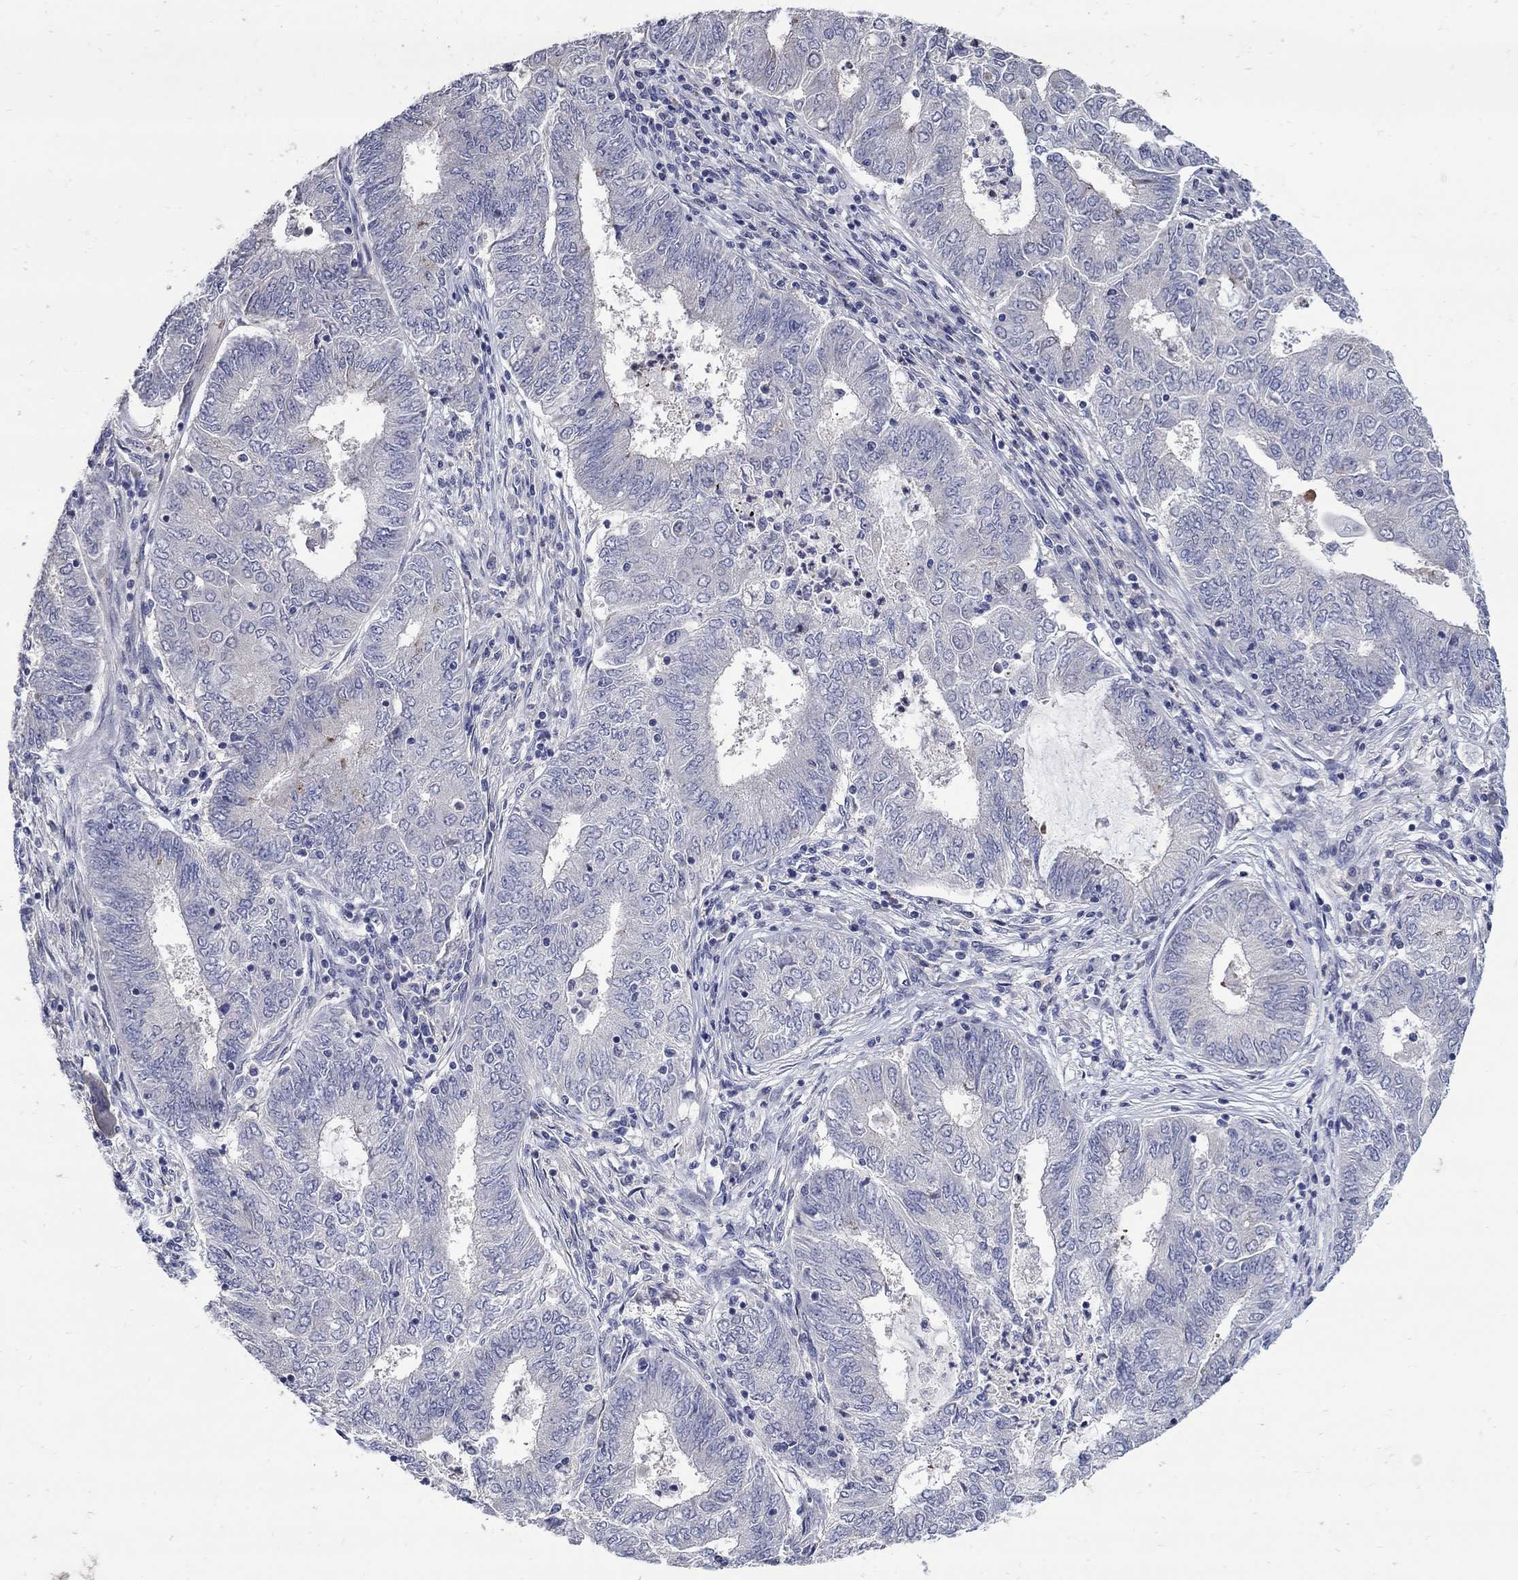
{"staining": {"intensity": "negative", "quantity": "none", "location": "none"}, "tissue": "endometrial cancer", "cell_type": "Tumor cells", "image_type": "cancer", "snomed": [{"axis": "morphology", "description": "Adenocarcinoma, NOS"}, {"axis": "topography", "description": "Endometrium"}], "caption": "Human endometrial cancer (adenocarcinoma) stained for a protein using immunohistochemistry displays no expression in tumor cells.", "gene": "CETN1", "patient": {"sex": "female", "age": 62}}